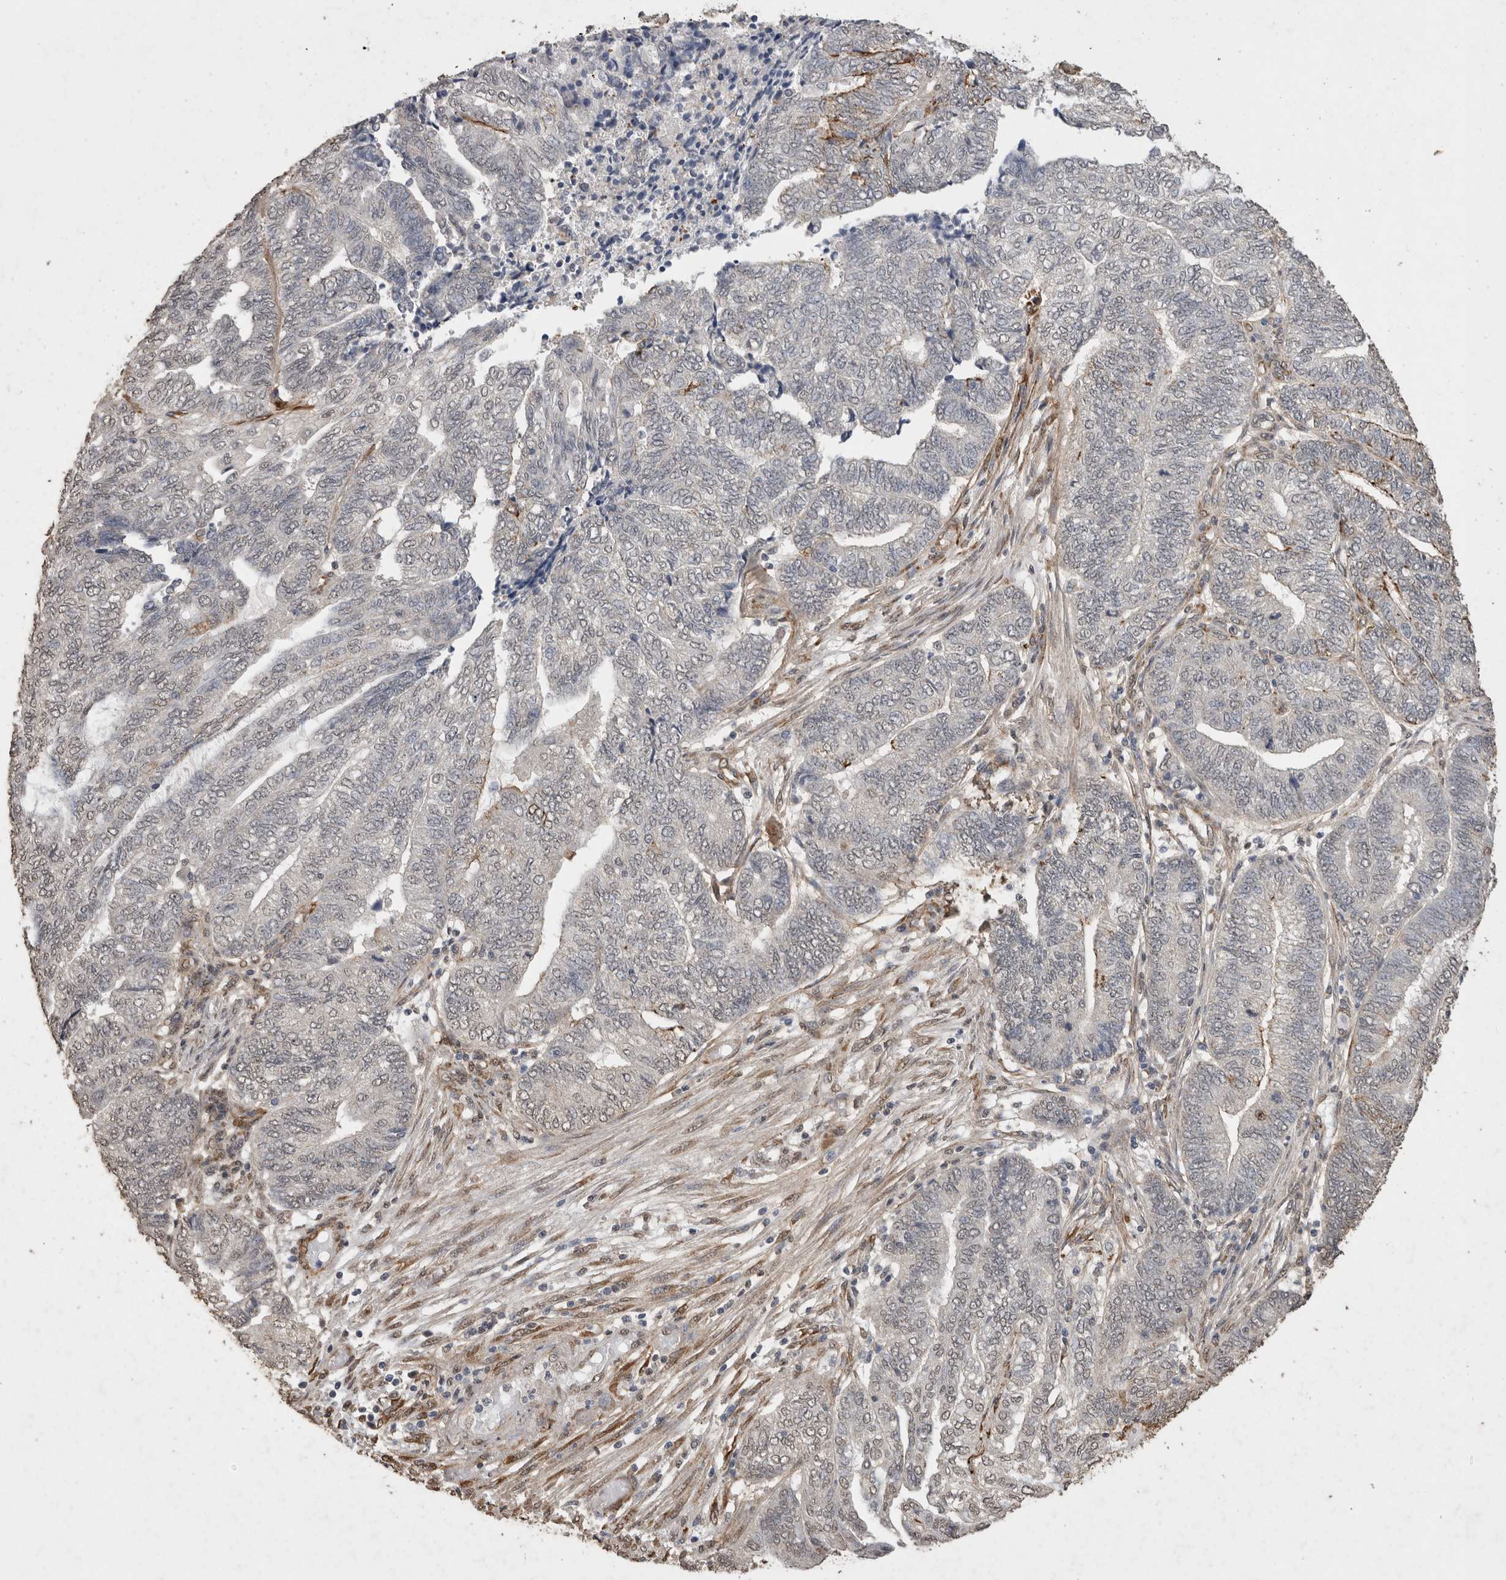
{"staining": {"intensity": "negative", "quantity": "none", "location": "none"}, "tissue": "endometrial cancer", "cell_type": "Tumor cells", "image_type": "cancer", "snomed": [{"axis": "morphology", "description": "Adenocarcinoma, NOS"}, {"axis": "topography", "description": "Uterus"}, {"axis": "topography", "description": "Endometrium"}], "caption": "Micrograph shows no protein expression in tumor cells of endometrial adenocarcinoma tissue. The staining was performed using DAB to visualize the protein expression in brown, while the nuclei were stained in blue with hematoxylin (Magnification: 20x).", "gene": "C1QTNF5", "patient": {"sex": "female", "age": 70}}